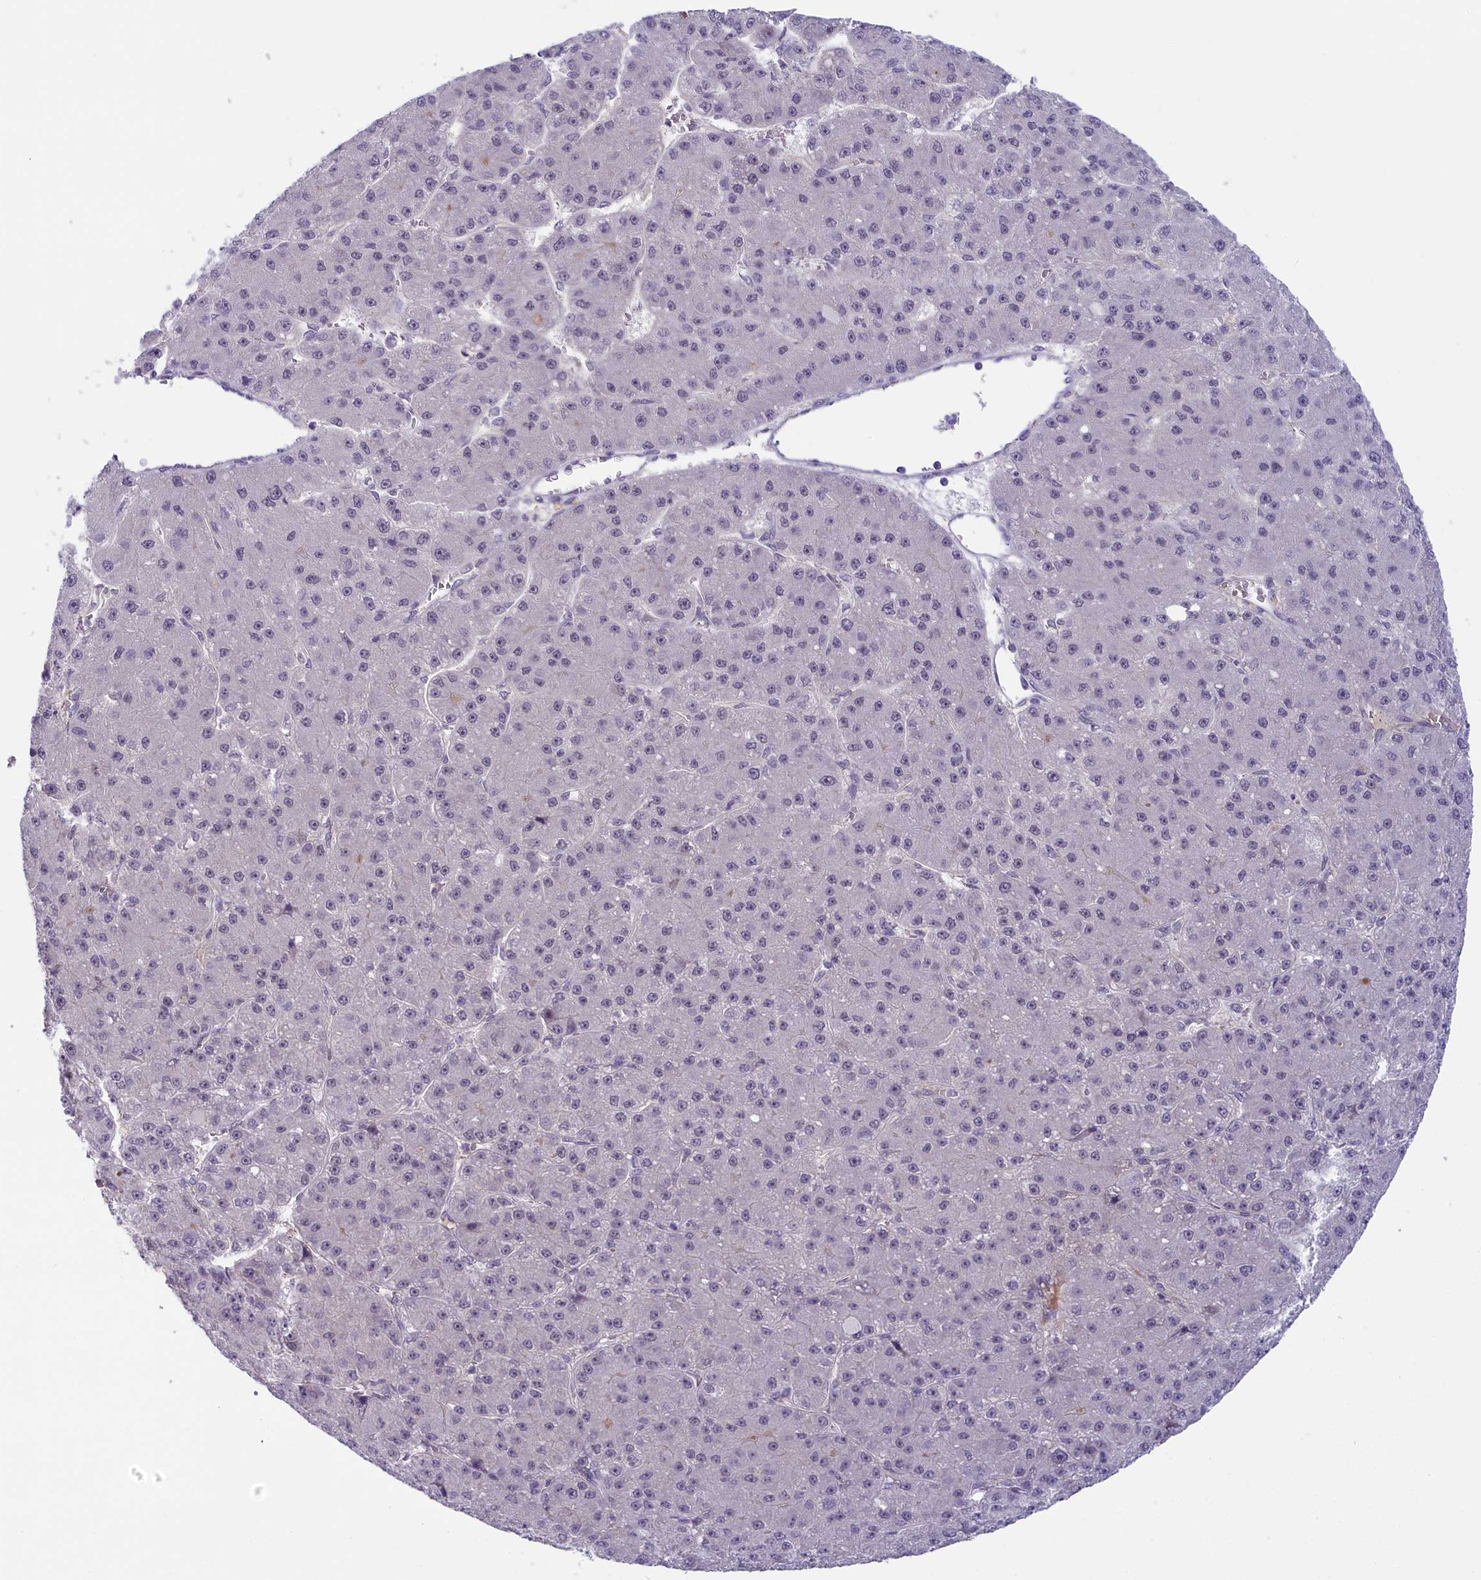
{"staining": {"intensity": "negative", "quantity": "none", "location": "none"}, "tissue": "liver cancer", "cell_type": "Tumor cells", "image_type": "cancer", "snomed": [{"axis": "morphology", "description": "Carcinoma, Hepatocellular, NOS"}, {"axis": "topography", "description": "Liver"}], "caption": "Image shows no protein expression in tumor cells of liver cancer (hepatocellular carcinoma) tissue. (Stains: DAB (3,3'-diaminobenzidine) IHC with hematoxylin counter stain, Microscopy: brightfield microscopy at high magnification).", "gene": "CRAMP1", "patient": {"sex": "male", "age": 67}}